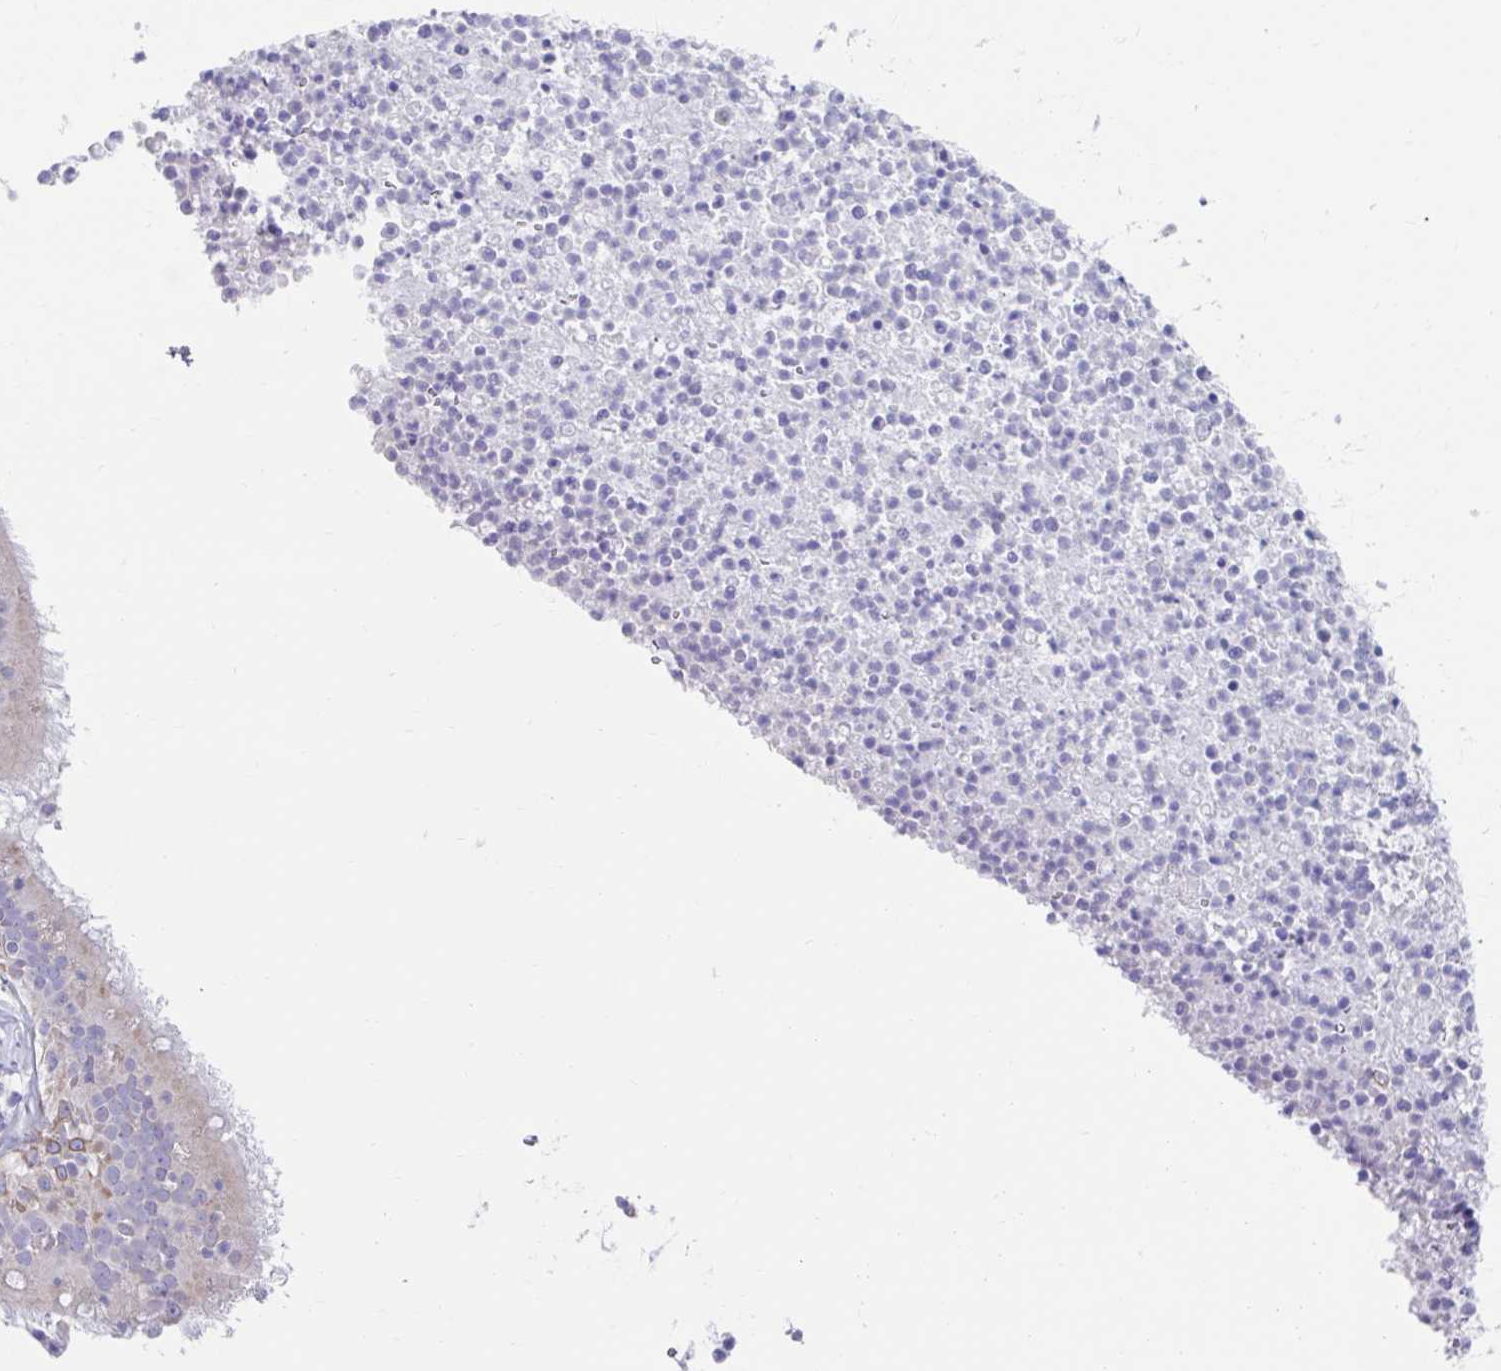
{"staining": {"intensity": "moderate", "quantity": "<25%", "location": "cytoplasmic/membranous"}, "tissue": "bronchus", "cell_type": "Respiratory epithelial cells", "image_type": "normal", "snomed": [{"axis": "morphology", "description": "Normal tissue, NOS"}, {"axis": "topography", "description": "Cartilage tissue"}, {"axis": "topography", "description": "Bronchus"}], "caption": "Immunohistochemistry (DAB) staining of normal human bronchus exhibits moderate cytoplasmic/membranous protein positivity in about <25% of respiratory epithelial cells.", "gene": "ZNF33A", "patient": {"sex": "male", "age": 56}}